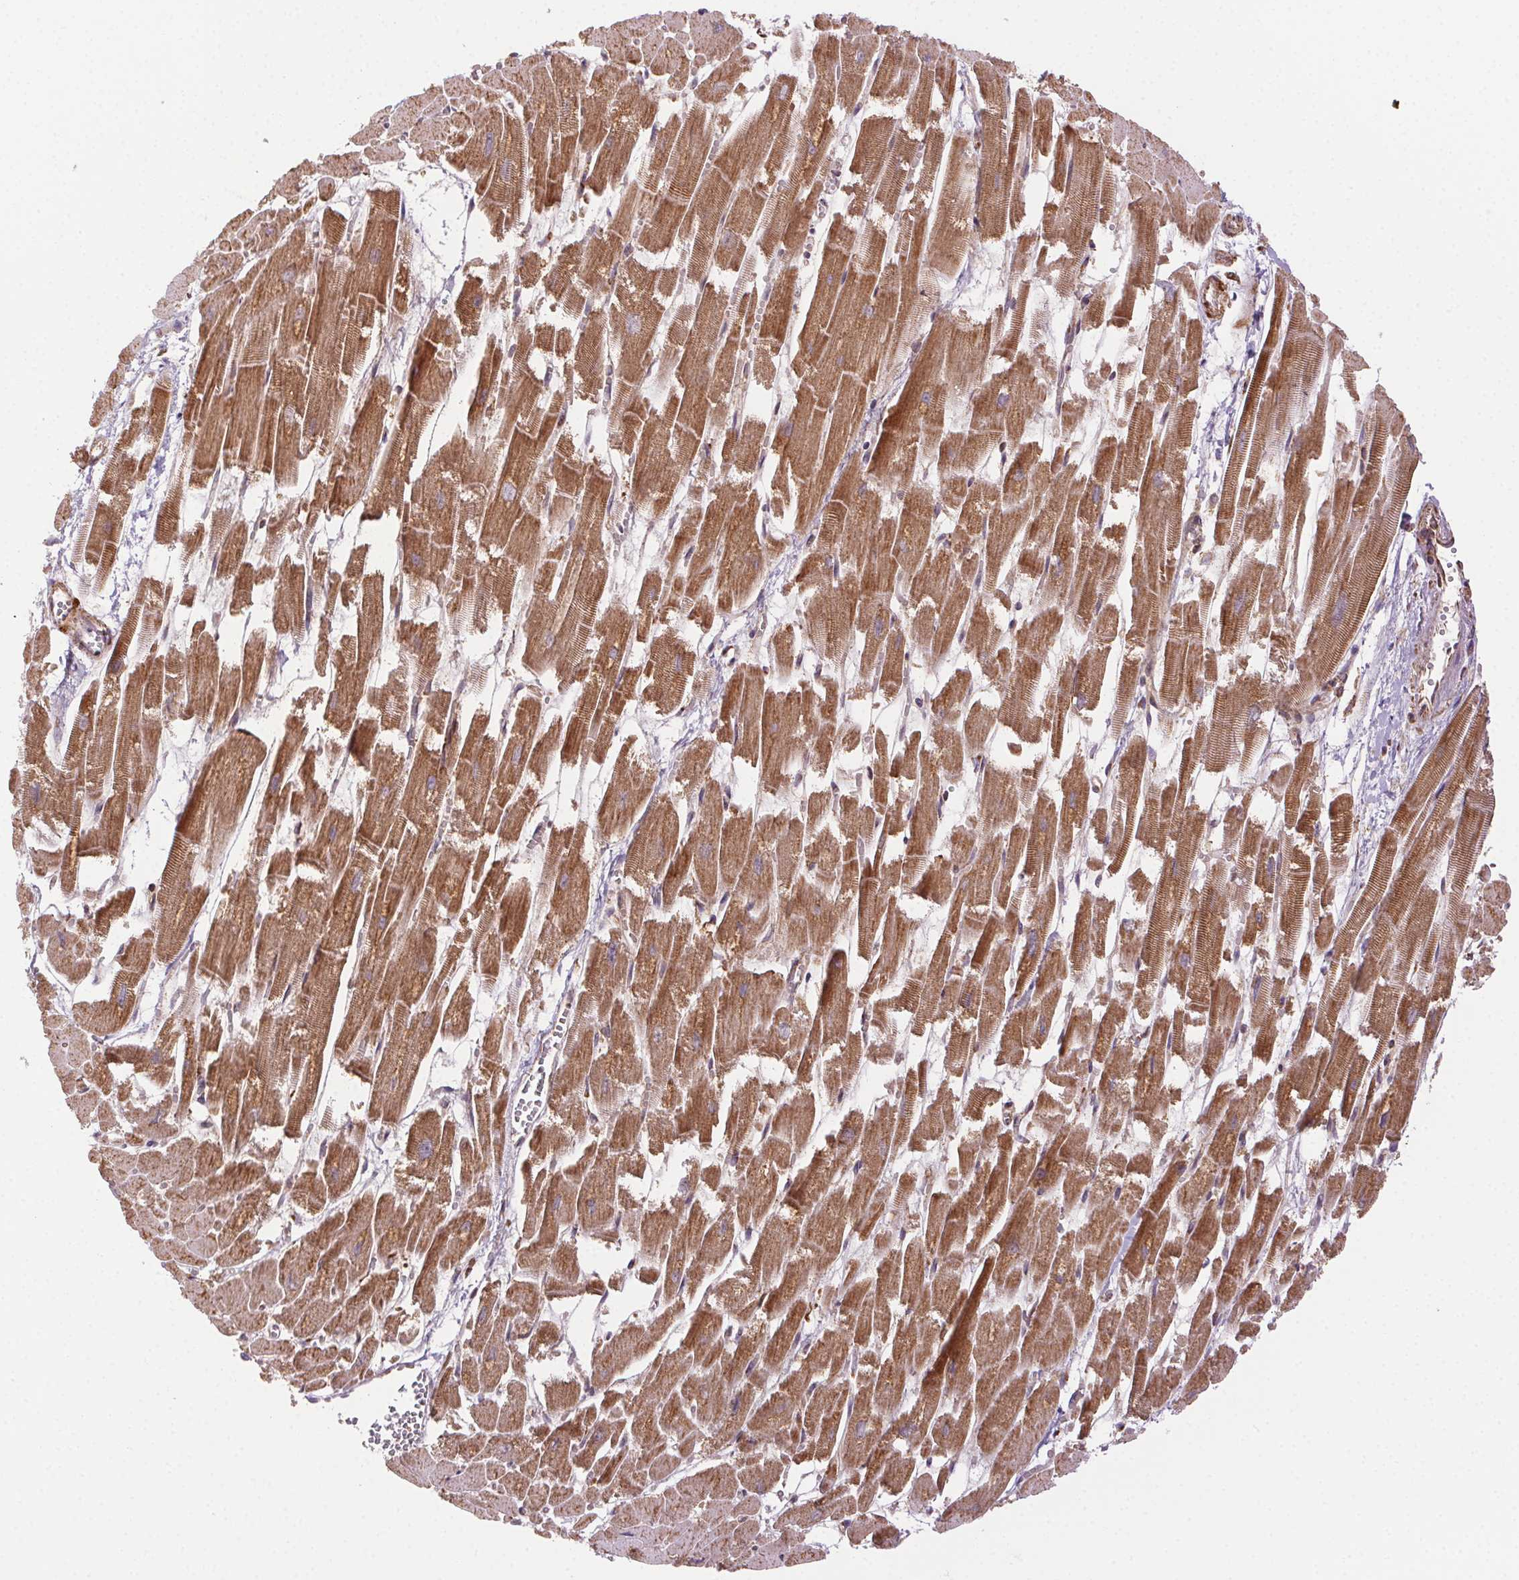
{"staining": {"intensity": "moderate", "quantity": ">75%", "location": "cytoplasmic/membranous"}, "tissue": "heart muscle", "cell_type": "Cardiomyocytes", "image_type": "normal", "snomed": [{"axis": "morphology", "description": "Normal tissue, NOS"}, {"axis": "topography", "description": "Heart"}], "caption": "Heart muscle stained with IHC shows moderate cytoplasmic/membranous expression in about >75% of cardiomyocytes.", "gene": "CLPB", "patient": {"sex": "female", "age": 52}}